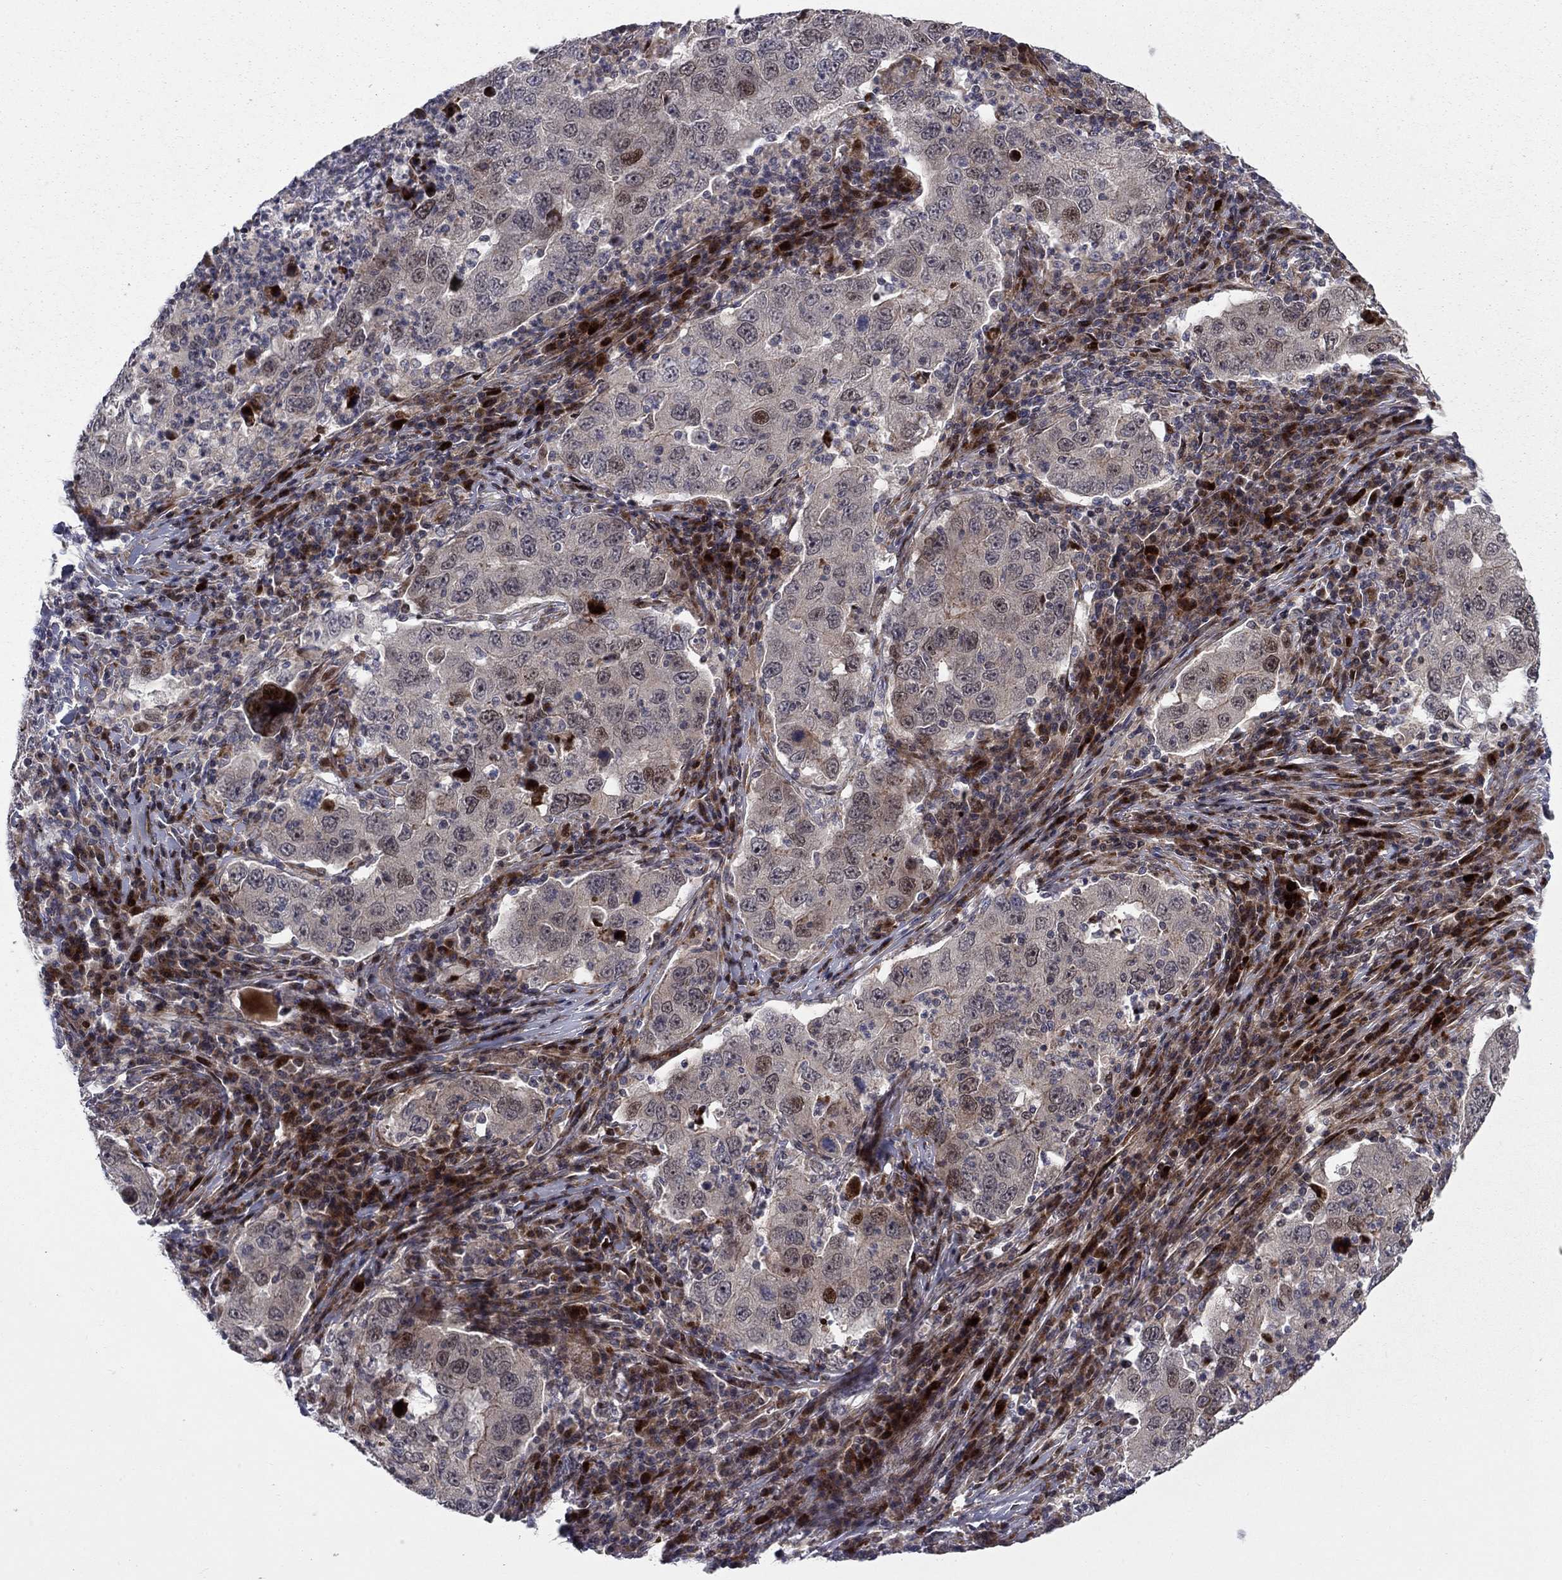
{"staining": {"intensity": "strong", "quantity": "<25%", "location": "nuclear"}, "tissue": "lung cancer", "cell_type": "Tumor cells", "image_type": "cancer", "snomed": [{"axis": "morphology", "description": "Adenocarcinoma, NOS"}, {"axis": "topography", "description": "Lung"}], "caption": "Immunohistochemistry photomicrograph of neoplastic tissue: human lung cancer (adenocarcinoma) stained using immunohistochemistry exhibits medium levels of strong protein expression localized specifically in the nuclear of tumor cells, appearing as a nuclear brown color.", "gene": "MIOS", "patient": {"sex": "male", "age": 73}}